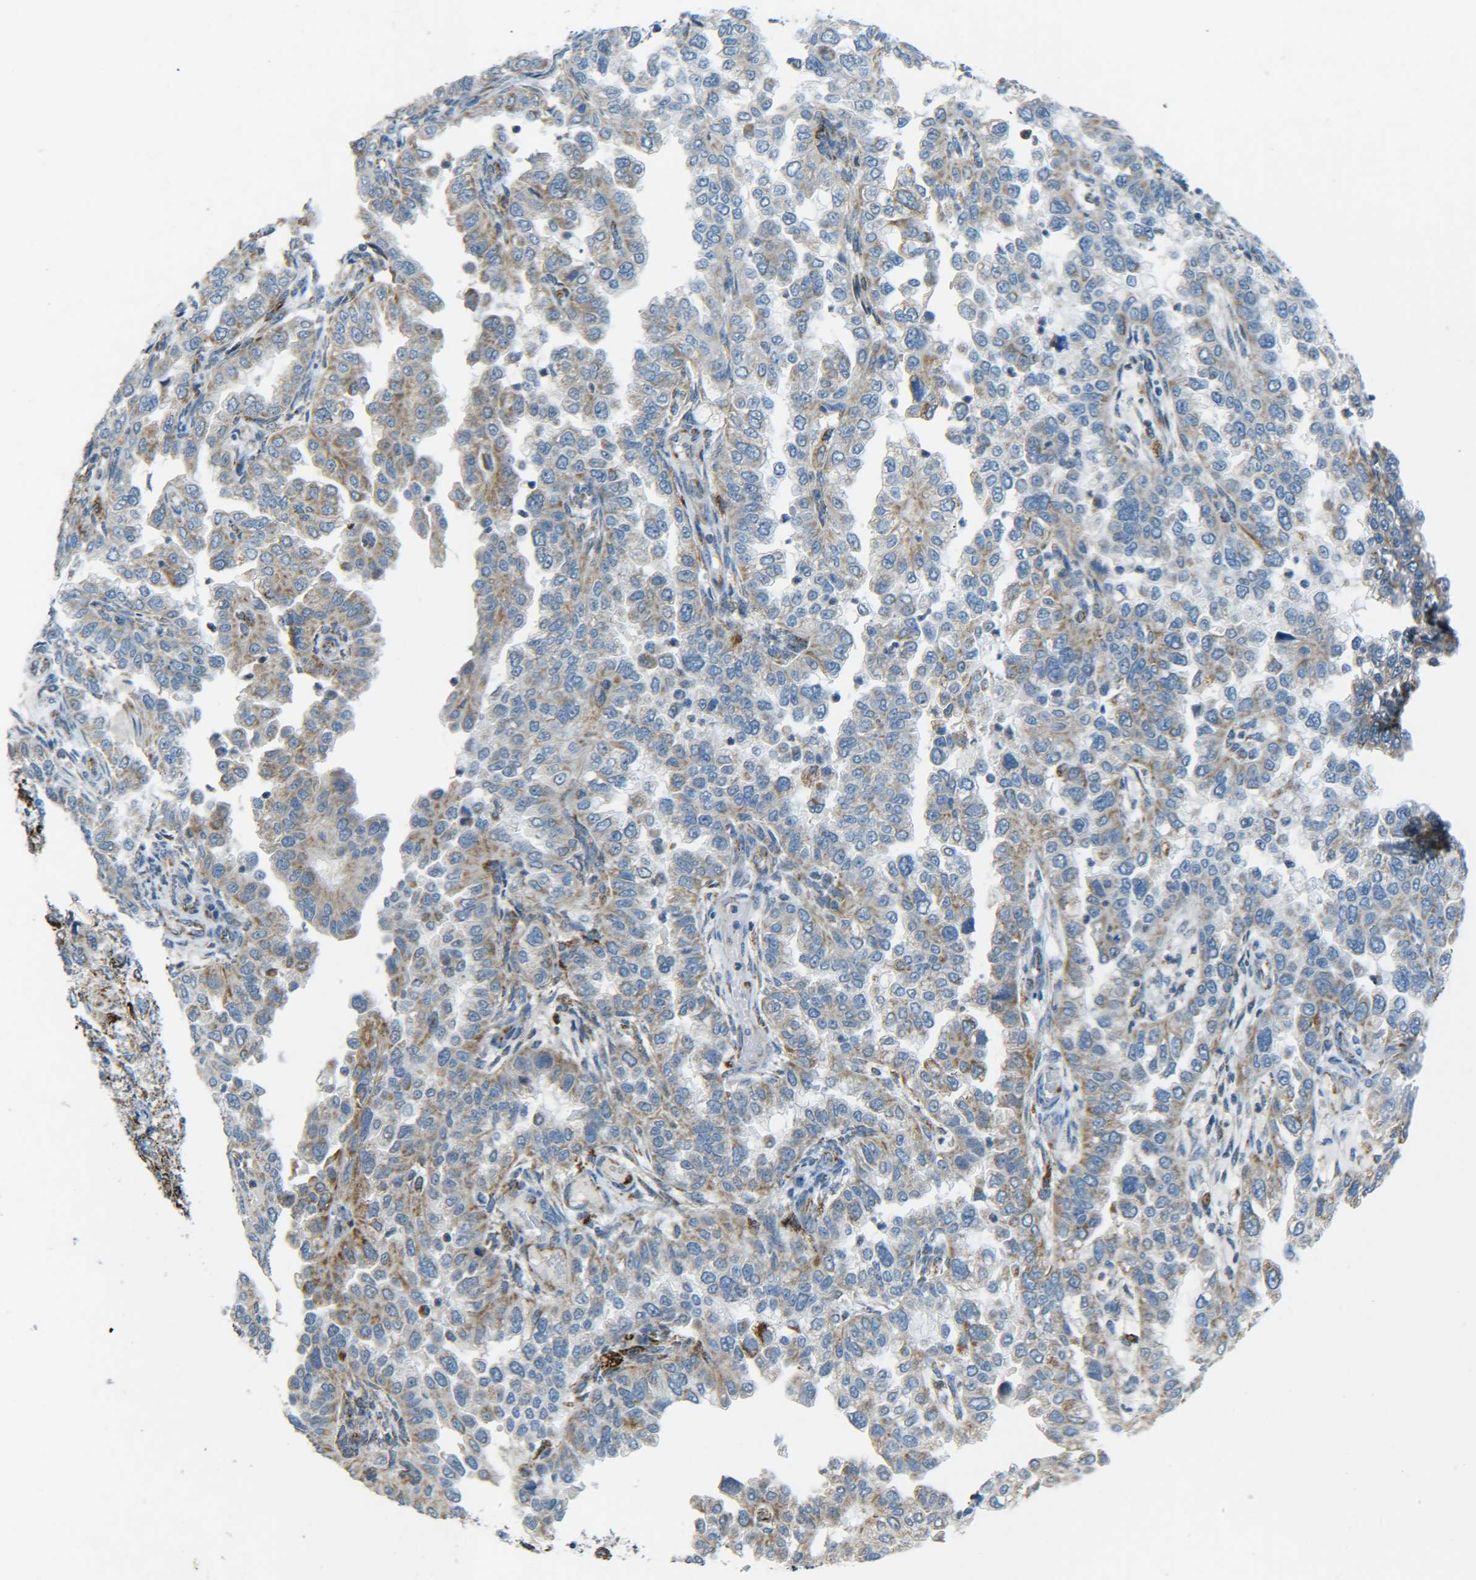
{"staining": {"intensity": "moderate", "quantity": "25%-75%", "location": "cytoplasmic/membranous"}, "tissue": "endometrial cancer", "cell_type": "Tumor cells", "image_type": "cancer", "snomed": [{"axis": "morphology", "description": "Adenocarcinoma, NOS"}, {"axis": "topography", "description": "Endometrium"}], "caption": "Protein staining by IHC displays moderate cytoplasmic/membranous expression in approximately 25%-75% of tumor cells in endometrial cancer (adenocarcinoma).", "gene": "CYB5R1", "patient": {"sex": "female", "age": 85}}